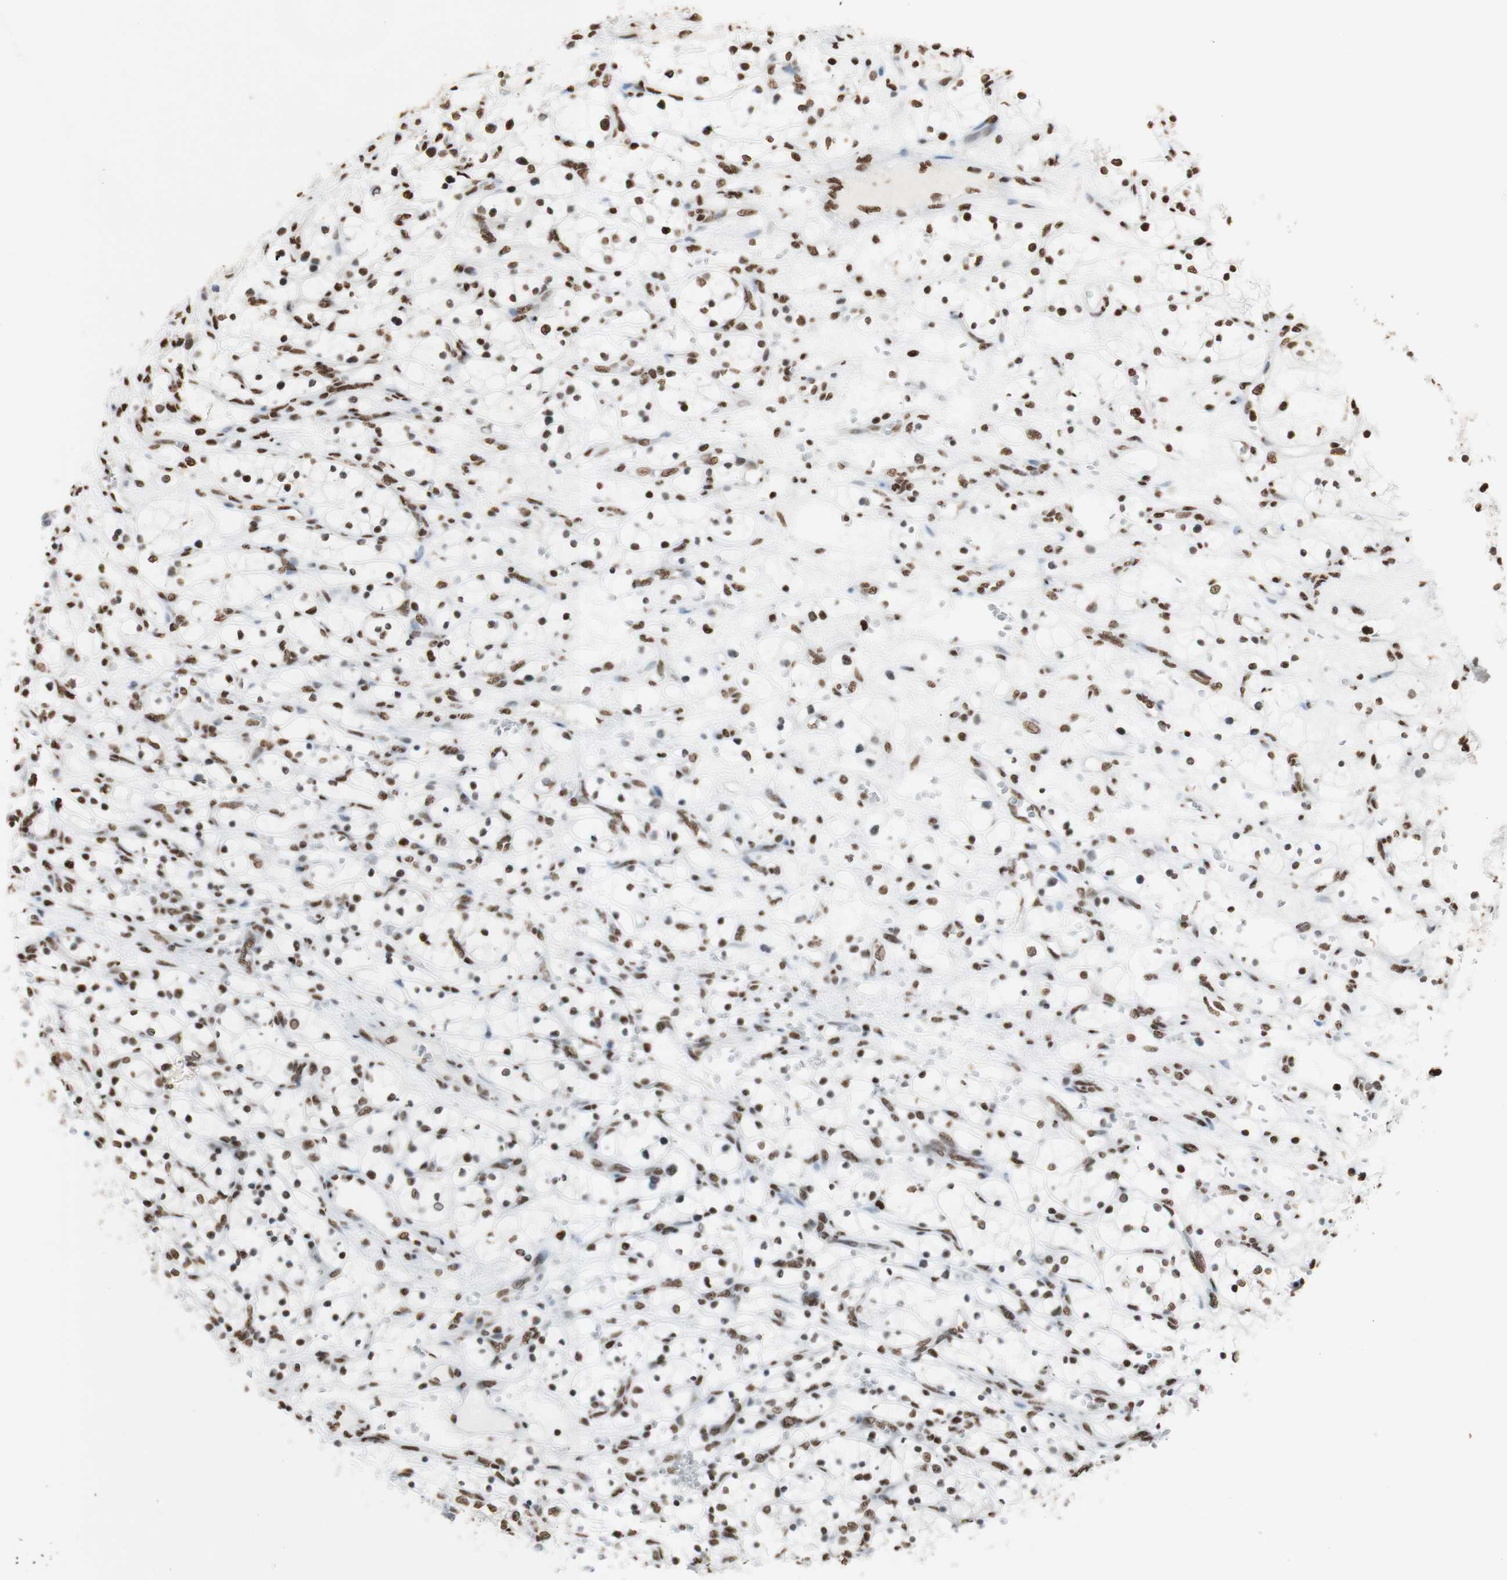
{"staining": {"intensity": "moderate", "quantity": ">75%", "location": "nuclear"}, "tissue": "renal cancer", "cell_type": "Tumor cells", "image_type": "cancer", "snomed": [{"axis": "morphology", "description": "Adenocarcinoma, NOS"}, {"axis": "topography", "description": "Kidney"}], "caption": "Renal cancer (adenocarcinoma) stained with a protein marker shows moderate staining in tumor cells.", "gene": "HNRNPA2B1", "patient": {"sex": "female", "age": 69}}